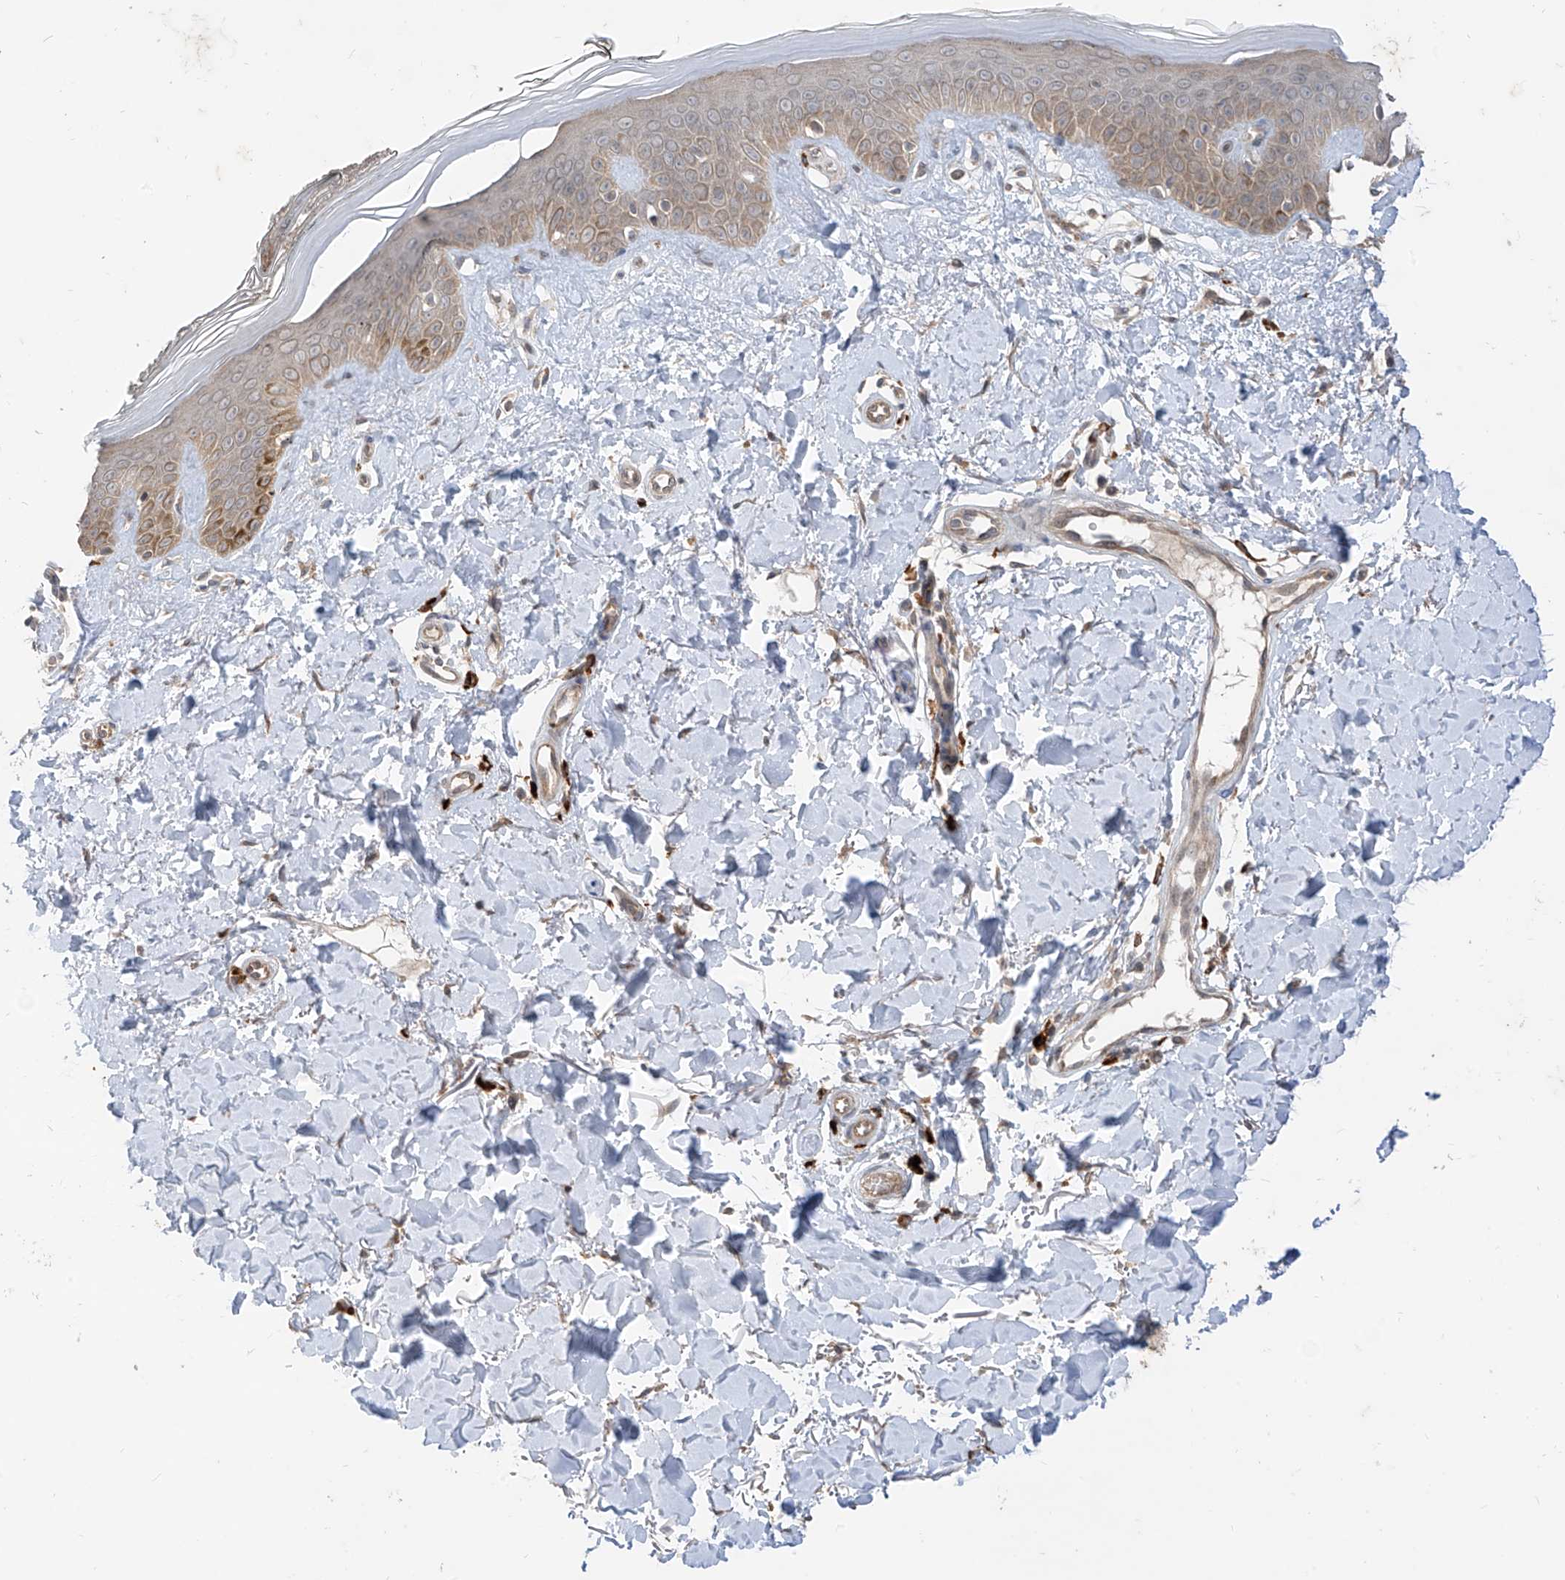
{"staining": {"intensity": "weak", "quantity": ">75%", "location": "cytoplasmic/membranous"}, "tissue": "skin", "cell_type": "Fibroblasts", "image_type": "normal", "snomed": [{"axis": "morphology", "description": "Normal tissue, NOS"}, {"axis": "topography", "description": "Skin"}], "caption": "A brown stain labels weak cytoplasmic/membranous expression of a protein in fibroblasts of normal skin.", "gene": "MTUS2", "patient": {"sex": "female", "age": 64}}